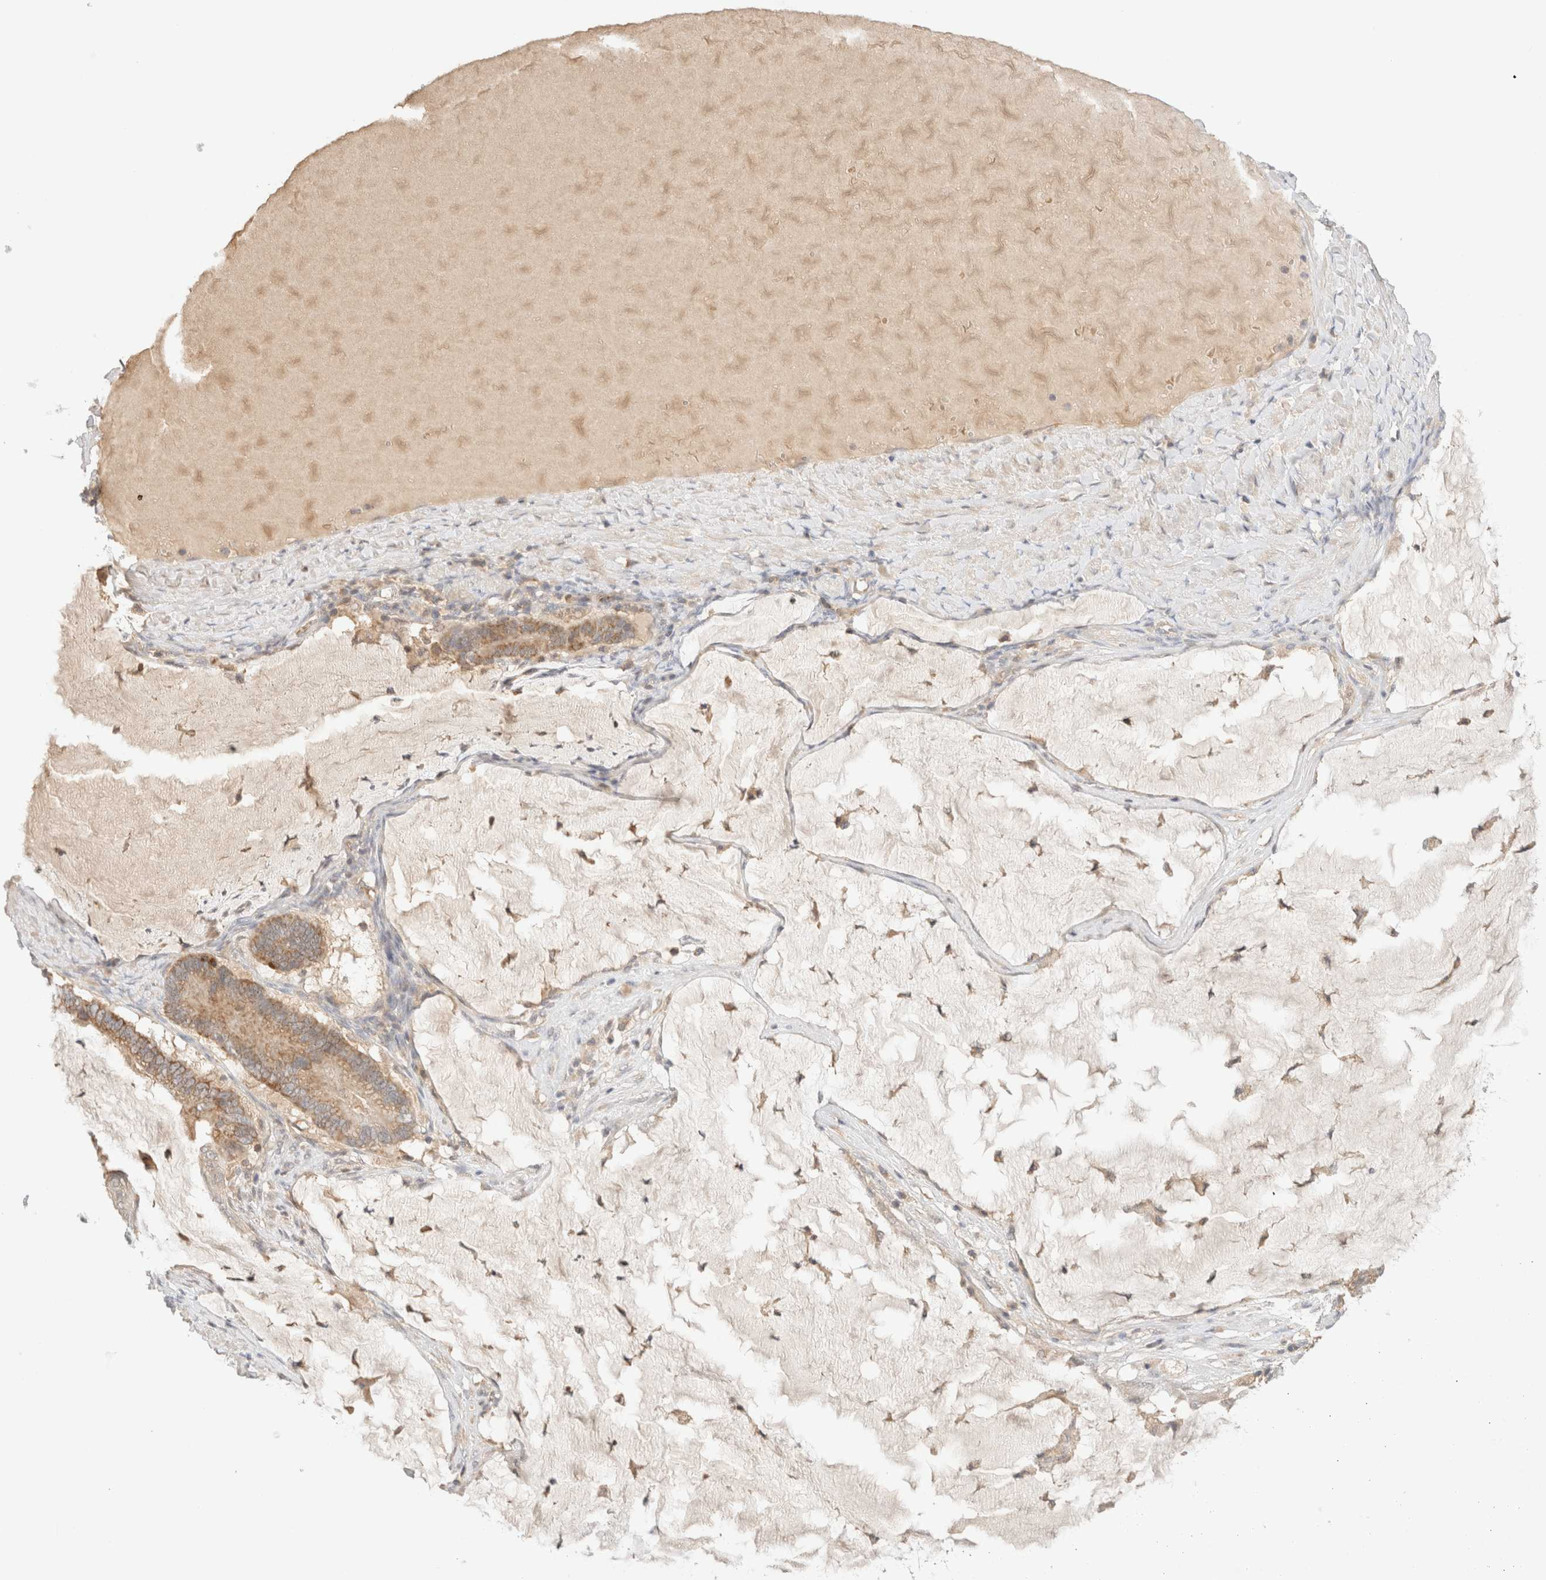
{"staining": {"intensity": "moderate", "quantity": "<25%", "location": "cytoplasmic/membranous"}, "tissue": "ovarian cancer", "cell_type": "Tumor cells", "image_type": "cancer", "snomed": [{"axis": "morphology", "description": "Cystadenocarcinoma, mucinous, NOS"}, {"axis": "topography", "description": "Ovary"}], "caption": "This is an image of IHC staining of mucinous cystadenocarcinoma (ovarian), which shows moderate positivity in the cytoplasmic/membranous of tumor cells.", "gene": "MRM3", "patient": {"sex": "female", "age": 61}}